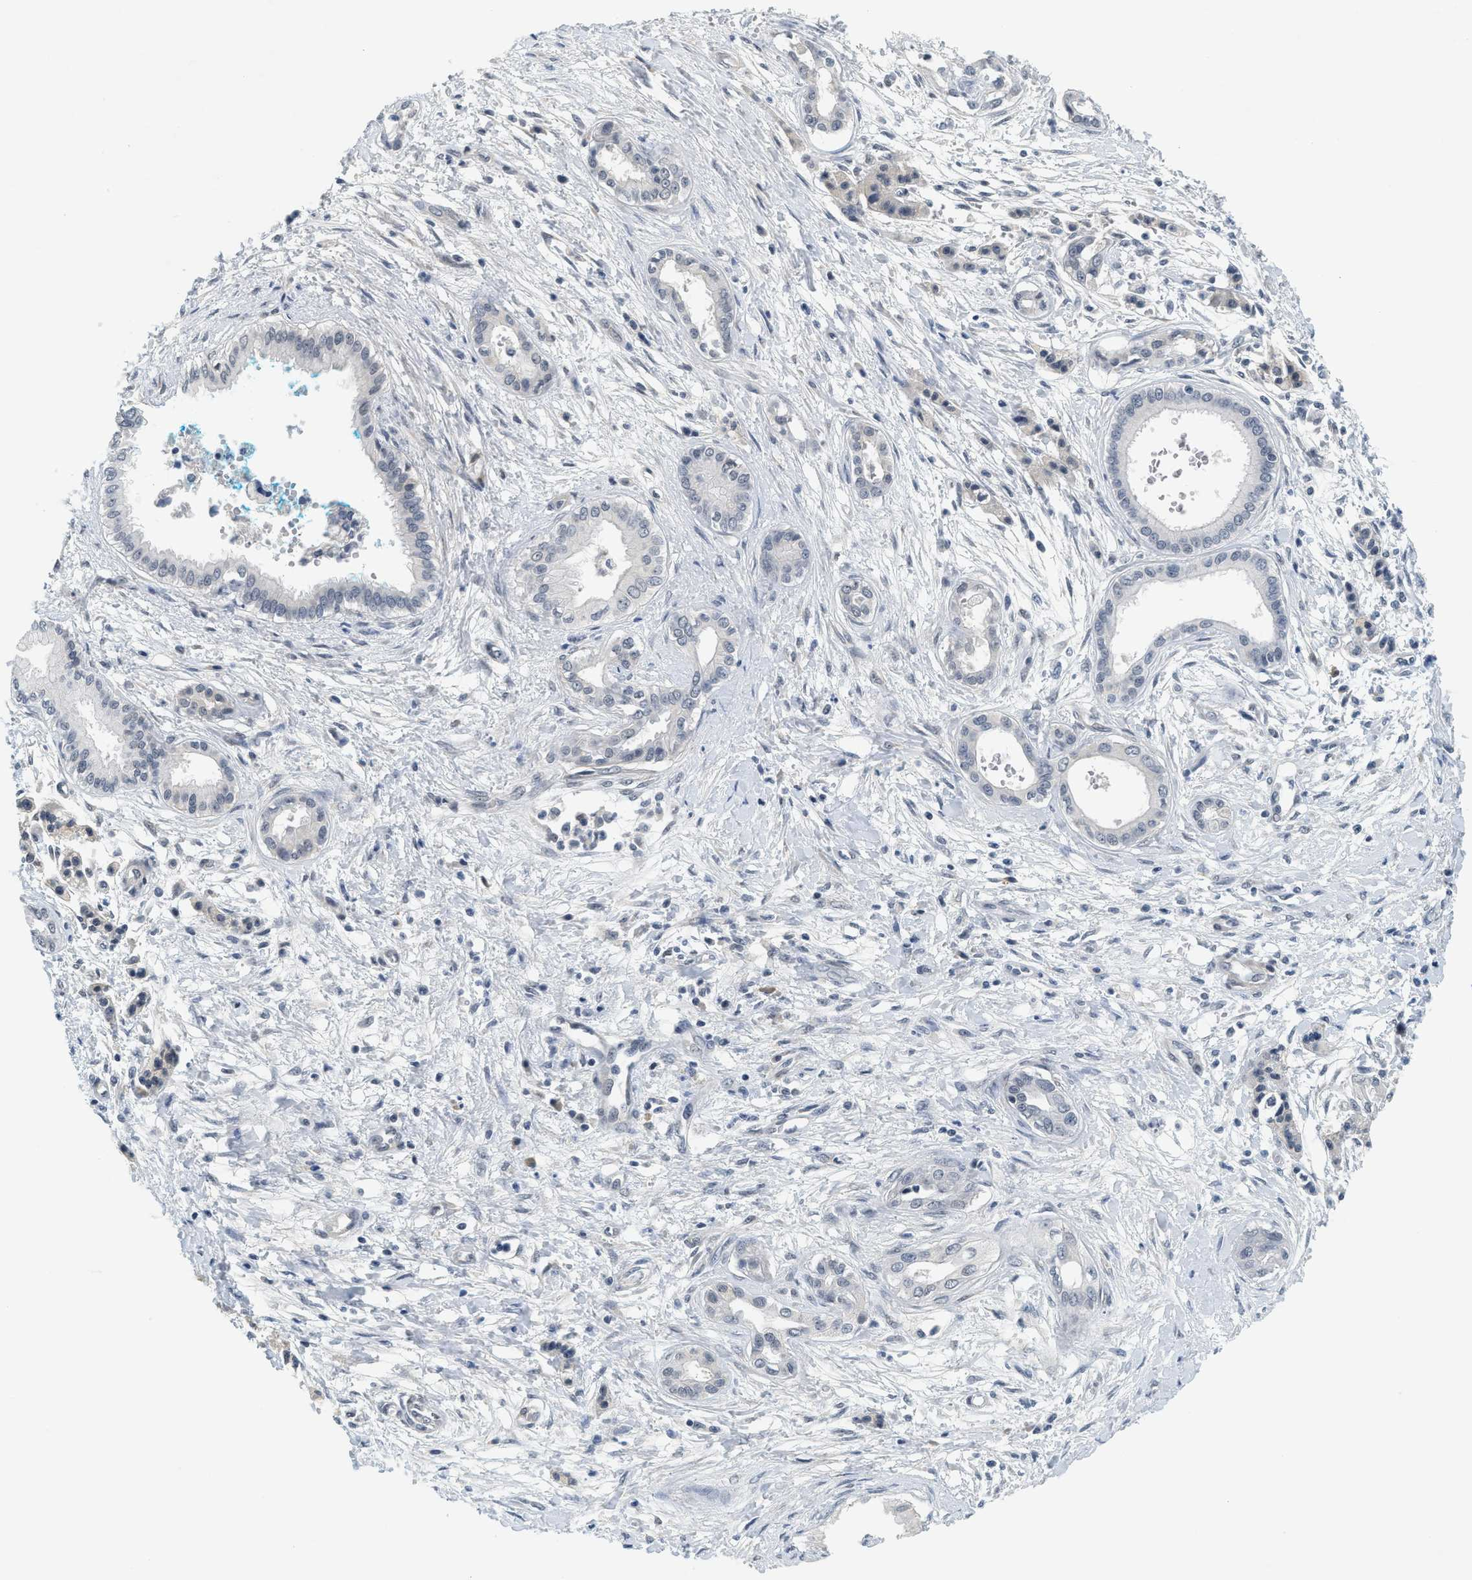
{"staining": {"intensity": "negative", "quantity": "none", "location": "none"}, "tissue": "pancreatic cancer", "cell_type": "Tumor cells", "image_type": "cancer", "snomed": [{"axis": "morphology", "description": "Adenocarcinoma, NOS"}, {"axis": "topography", "description": "Pancreas"}], "caption": "Adenocarcinoma (pancreatic) stained for a protein using IHC displays no positivity tumor cells.", "gene": "MZF1", "patient": {"sex": "male", "age": 56}}